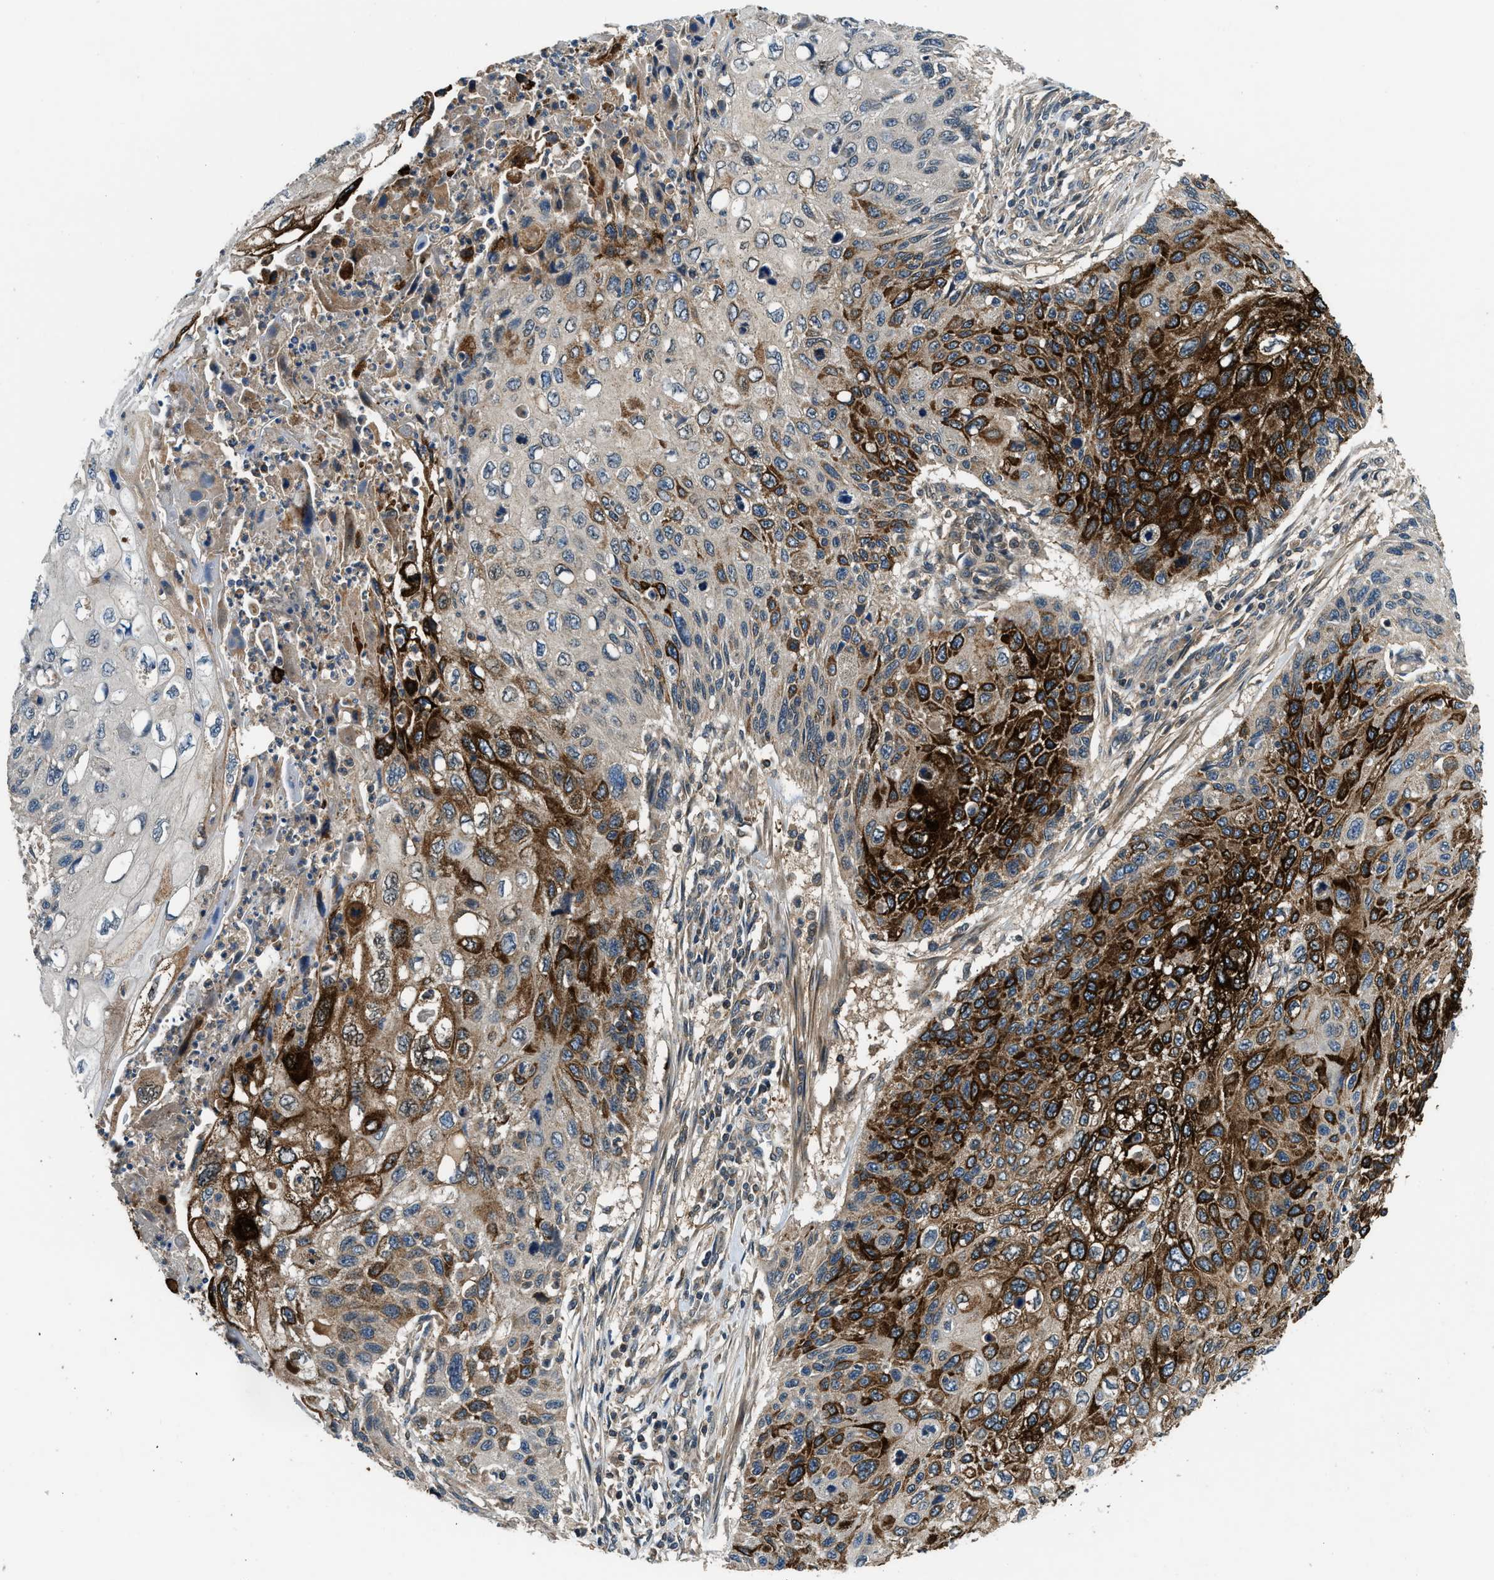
{"staining": {"intensity": "strong", "quantity": "25%-75%", "location": "cytoplasmic/membranous"}, "tissue": "cervical cancer", "cell_type": "Tumor cells", "image_type": "cancer", "snomed": [{"axis": "morphology", "description": "Squamous cell carcinoma, NOS"}, {"axis": "topography", "description": "Cervix"}], "caption": "IHC of squamous cell carcinoma (cervical) displays high levels of strong cytoplasmic/membranous expression in about 25%-75% of tumor cells.", "gene": "IL3RA", "patient": {"sex": "female", "age": 70}}